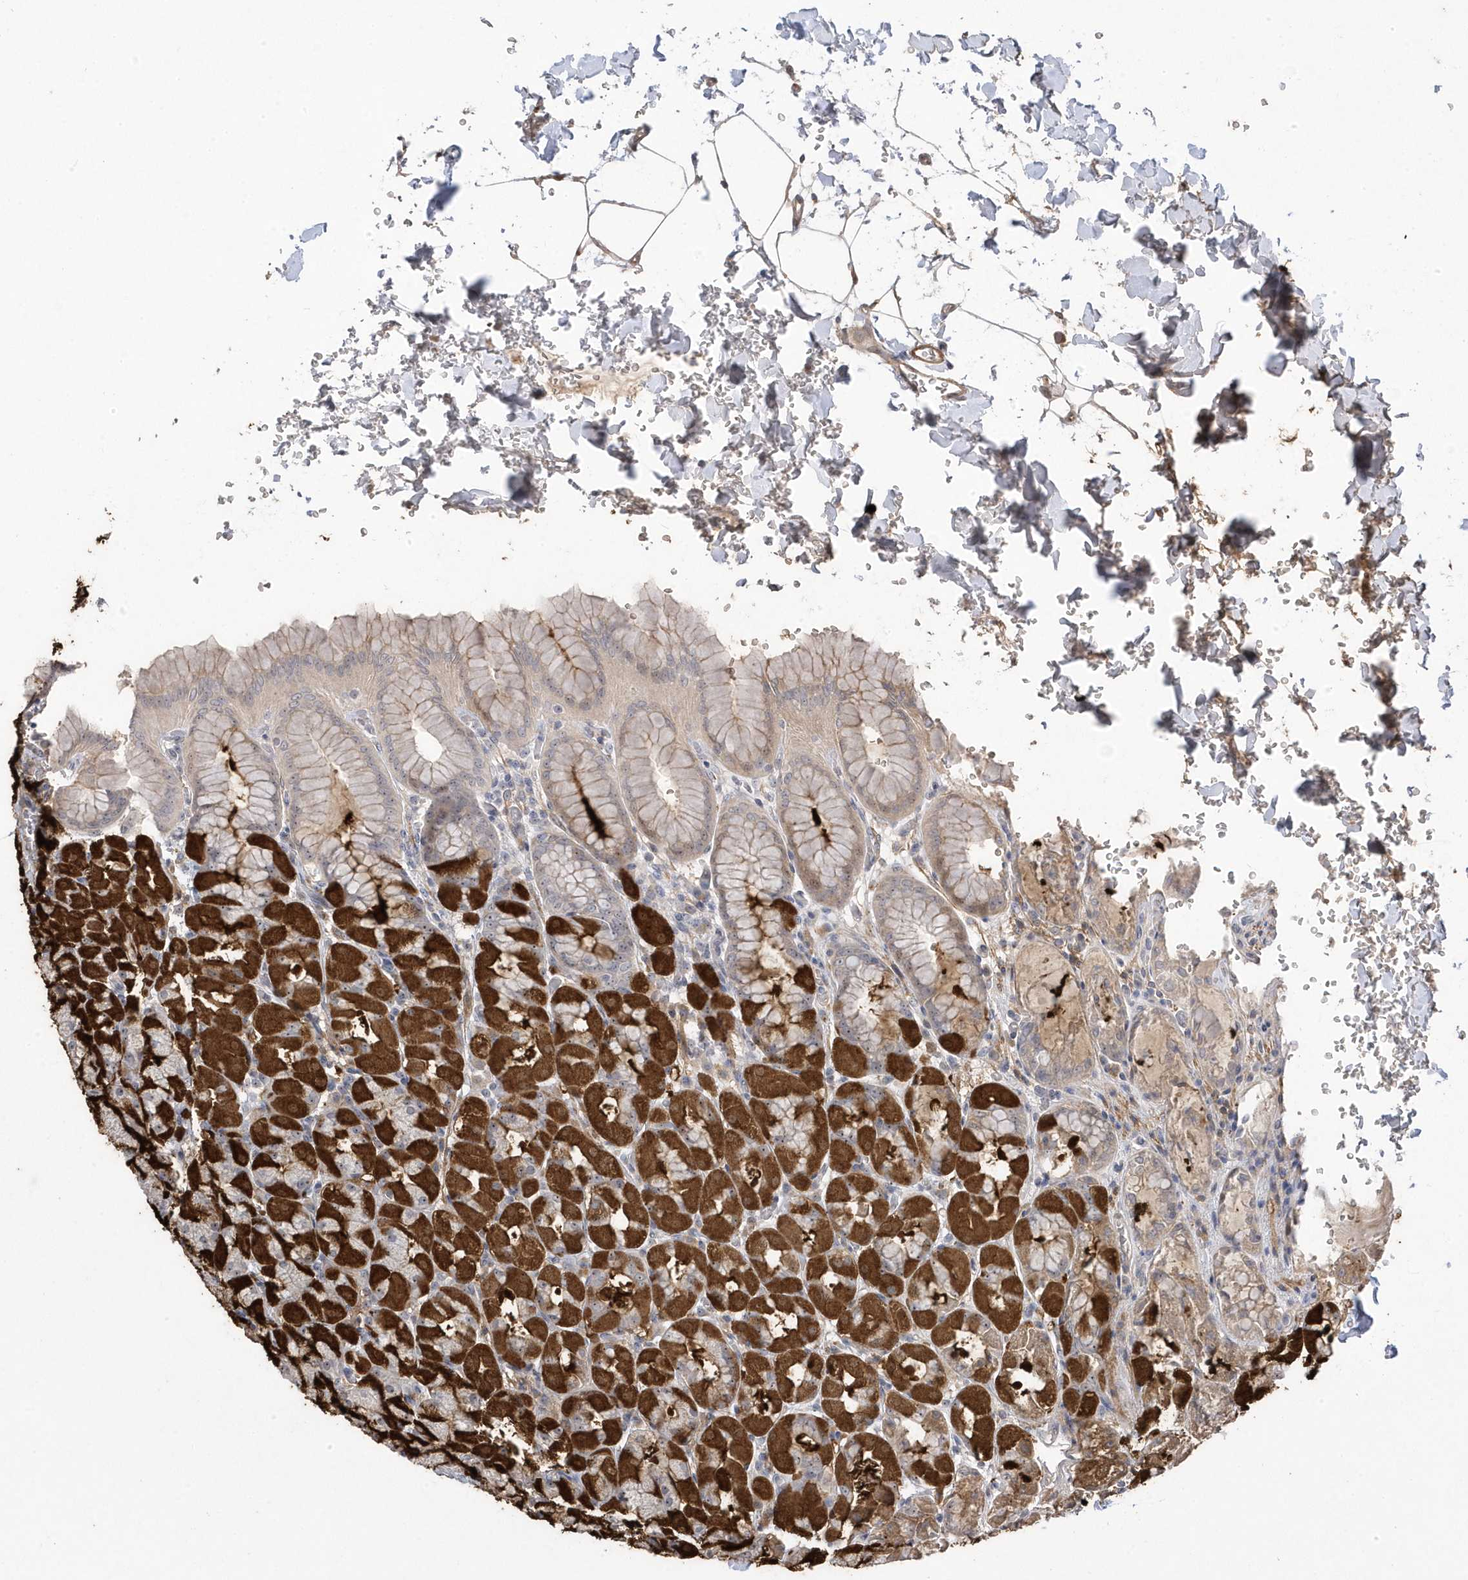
{"staining": {"intensity": "strong", "quantity": "25%-75%", "location": "cytoplasmic/membranous"}, "tissue": "stomach", "cell_type": "Glandular cells", "image_type": "normal", "snomed": [{"axis": "morphology", "description": "Normal tissue, NOS"}, {"axis": "topography", "description": "Stomach"}], "caption": "A high-resolution micrograph shows immunohistochemistry staining of benign stomach, which reveals strong cytoplasmic/membranous positivity in approximately 25%-75% of glandular cells. The staining was performed using DAB (3,3'-diaminobenzidine), with brown indicating positive protein expression. Nuclei are stained blue with hematoxylin.", "gene": "GTPBP6", "patient": {"sex": "male", "age": 42}}